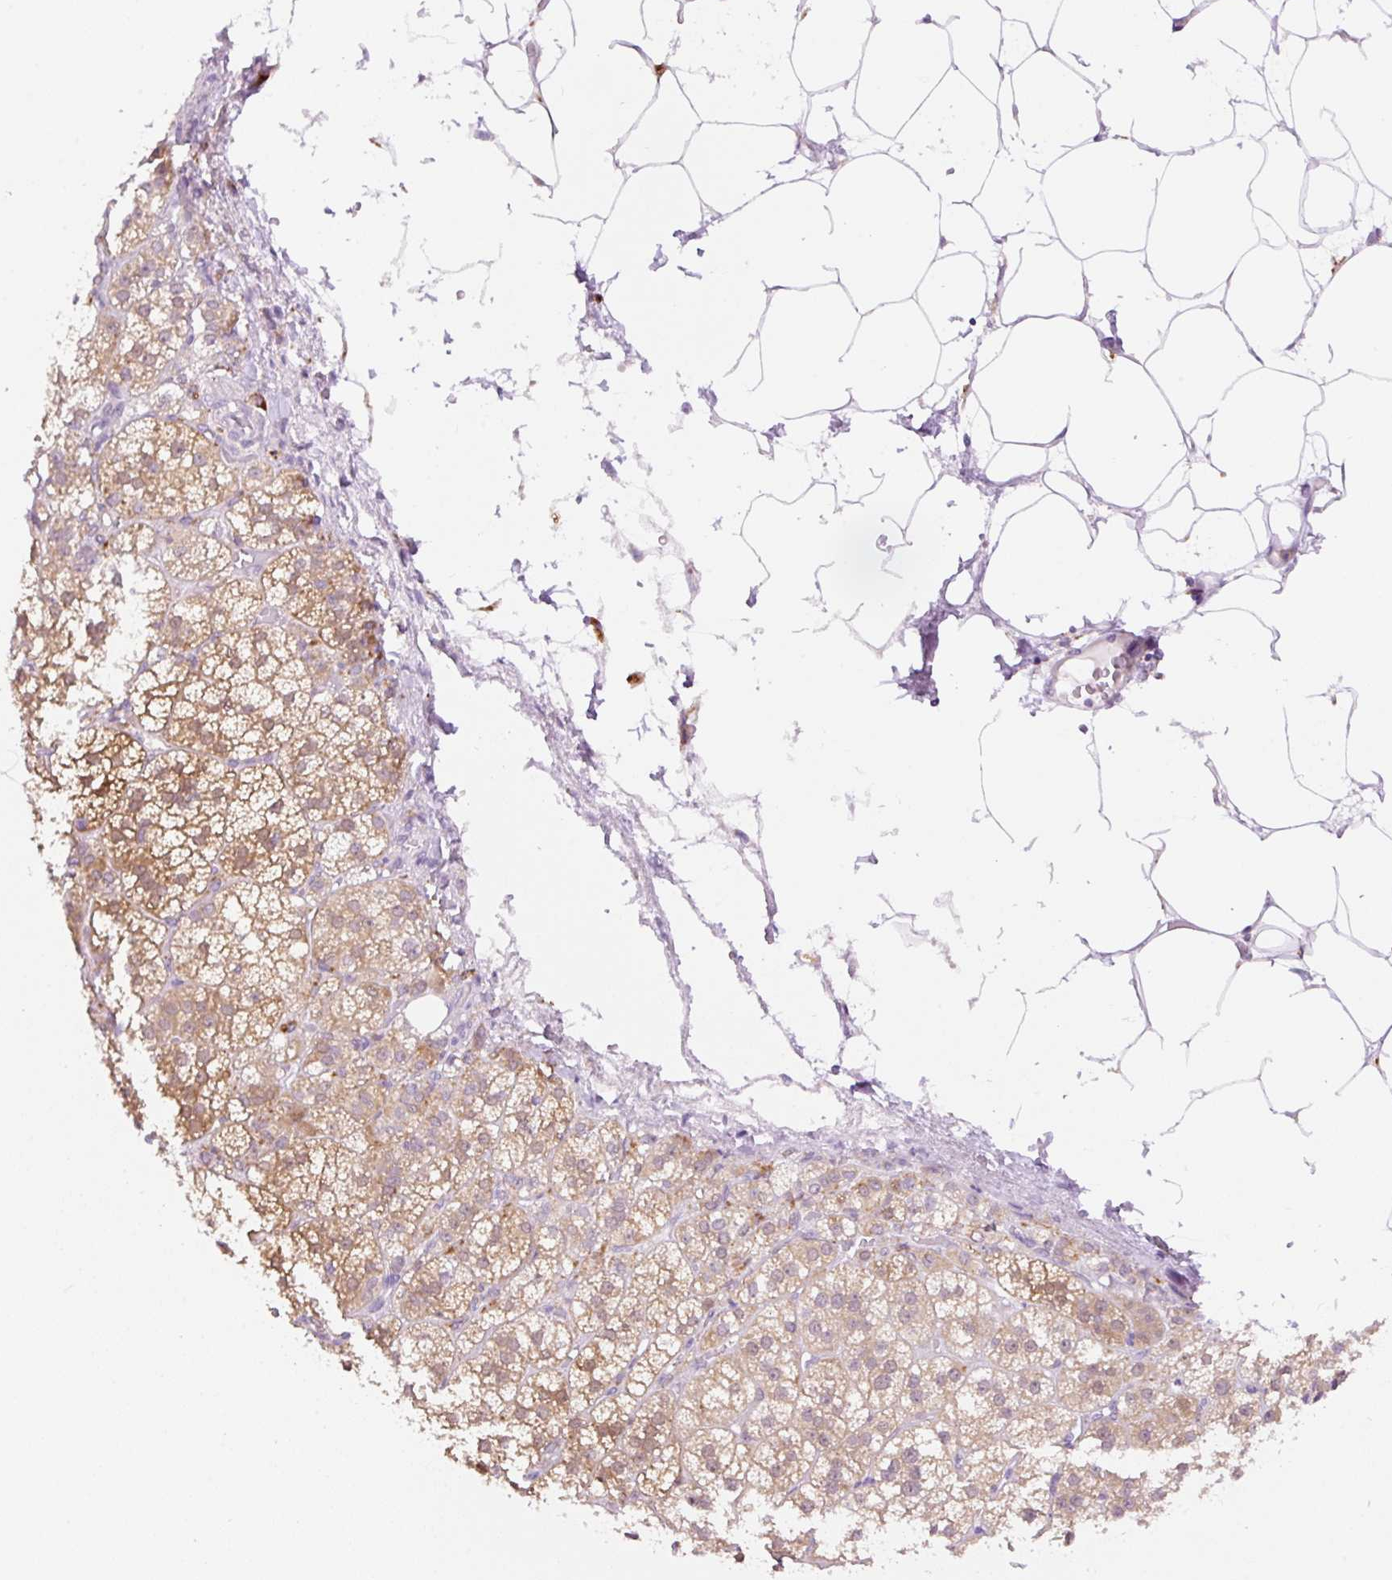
{"staining": {"intensity": "moderate", "quantity": ">75%", "location": "cytoplasmic/membranous,nuclear"}, "tissue": "adrenal gland", "cell_type": "Glandular cells", "image_type": "normal", "snomed": [{"axis": "morphology", "description": "Normal tissue, NOS"}, {"axis": "topography", "description": "Adrenal gland"}], "caption": "Adrenal gland was stained to show a protein in brown. There is medium levels of moderate cytoplasmic/membranous,nuclear expression in approximately >75% of glandular cells. (DAB IHC with brightfield microscopy, high magnification).", "gene": "CEBPZOS", "patient": {"sex": "female", "age": 60}}